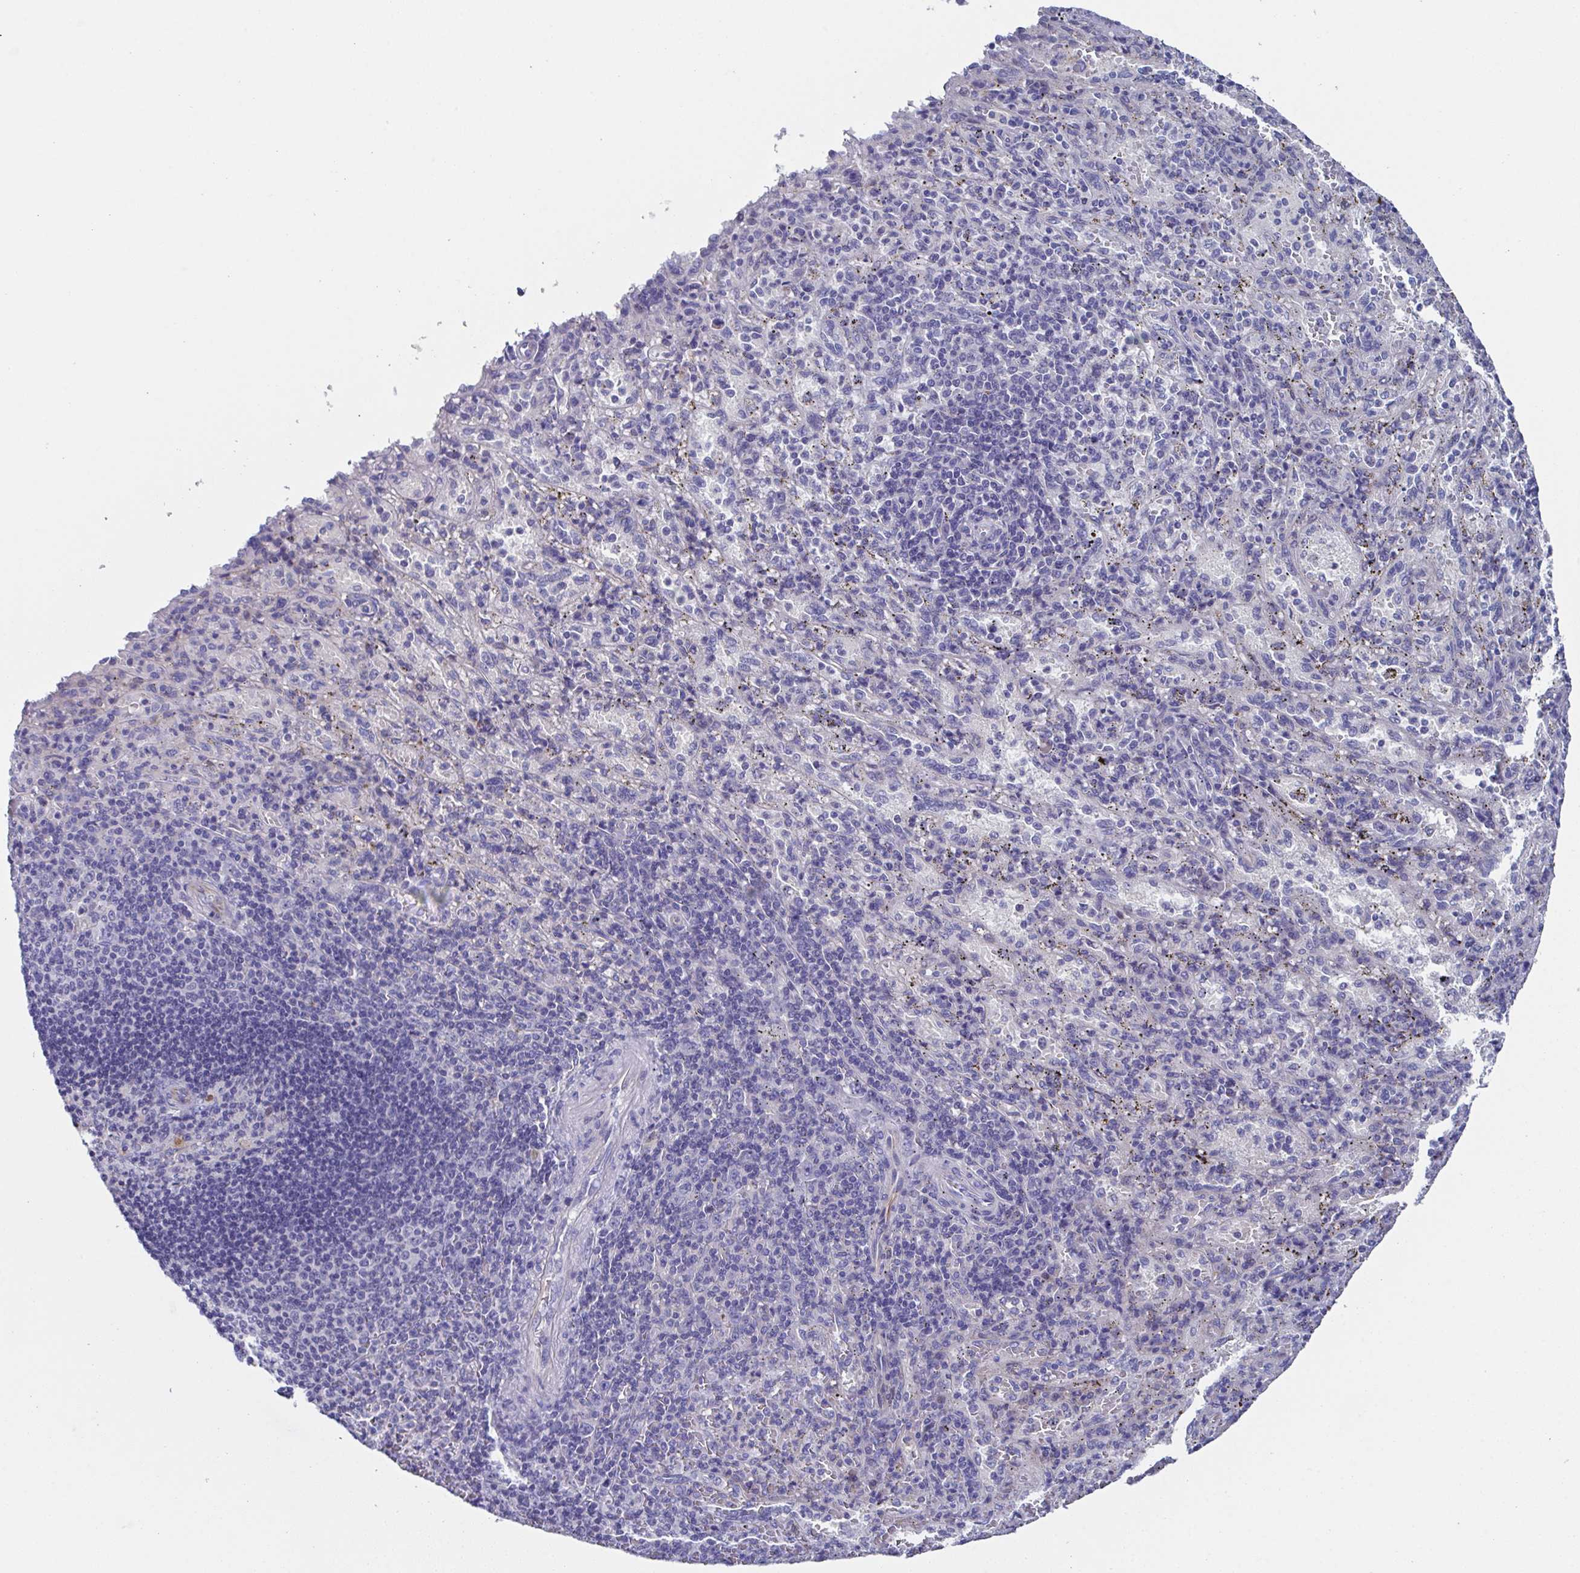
{"staining": {"intensity": "negative", "quantity": "none", "location": "none"}, "tissue": "spleen", "cell_type": "Cells in red pulp", "image_type": "normal", "snomed": [{"axis": "morphology", "description": "Normal tissue, NOS"}, {"axis": "topography", "description": "Spleen"}], "caption": "Cells in red pulp are negative for brown protein staining in normal spleen. (DAB immunohistochemistry with hematoxylin counter stain).", "gene": "SSC4D", "patient": {"sex": "male", "age": 57}}